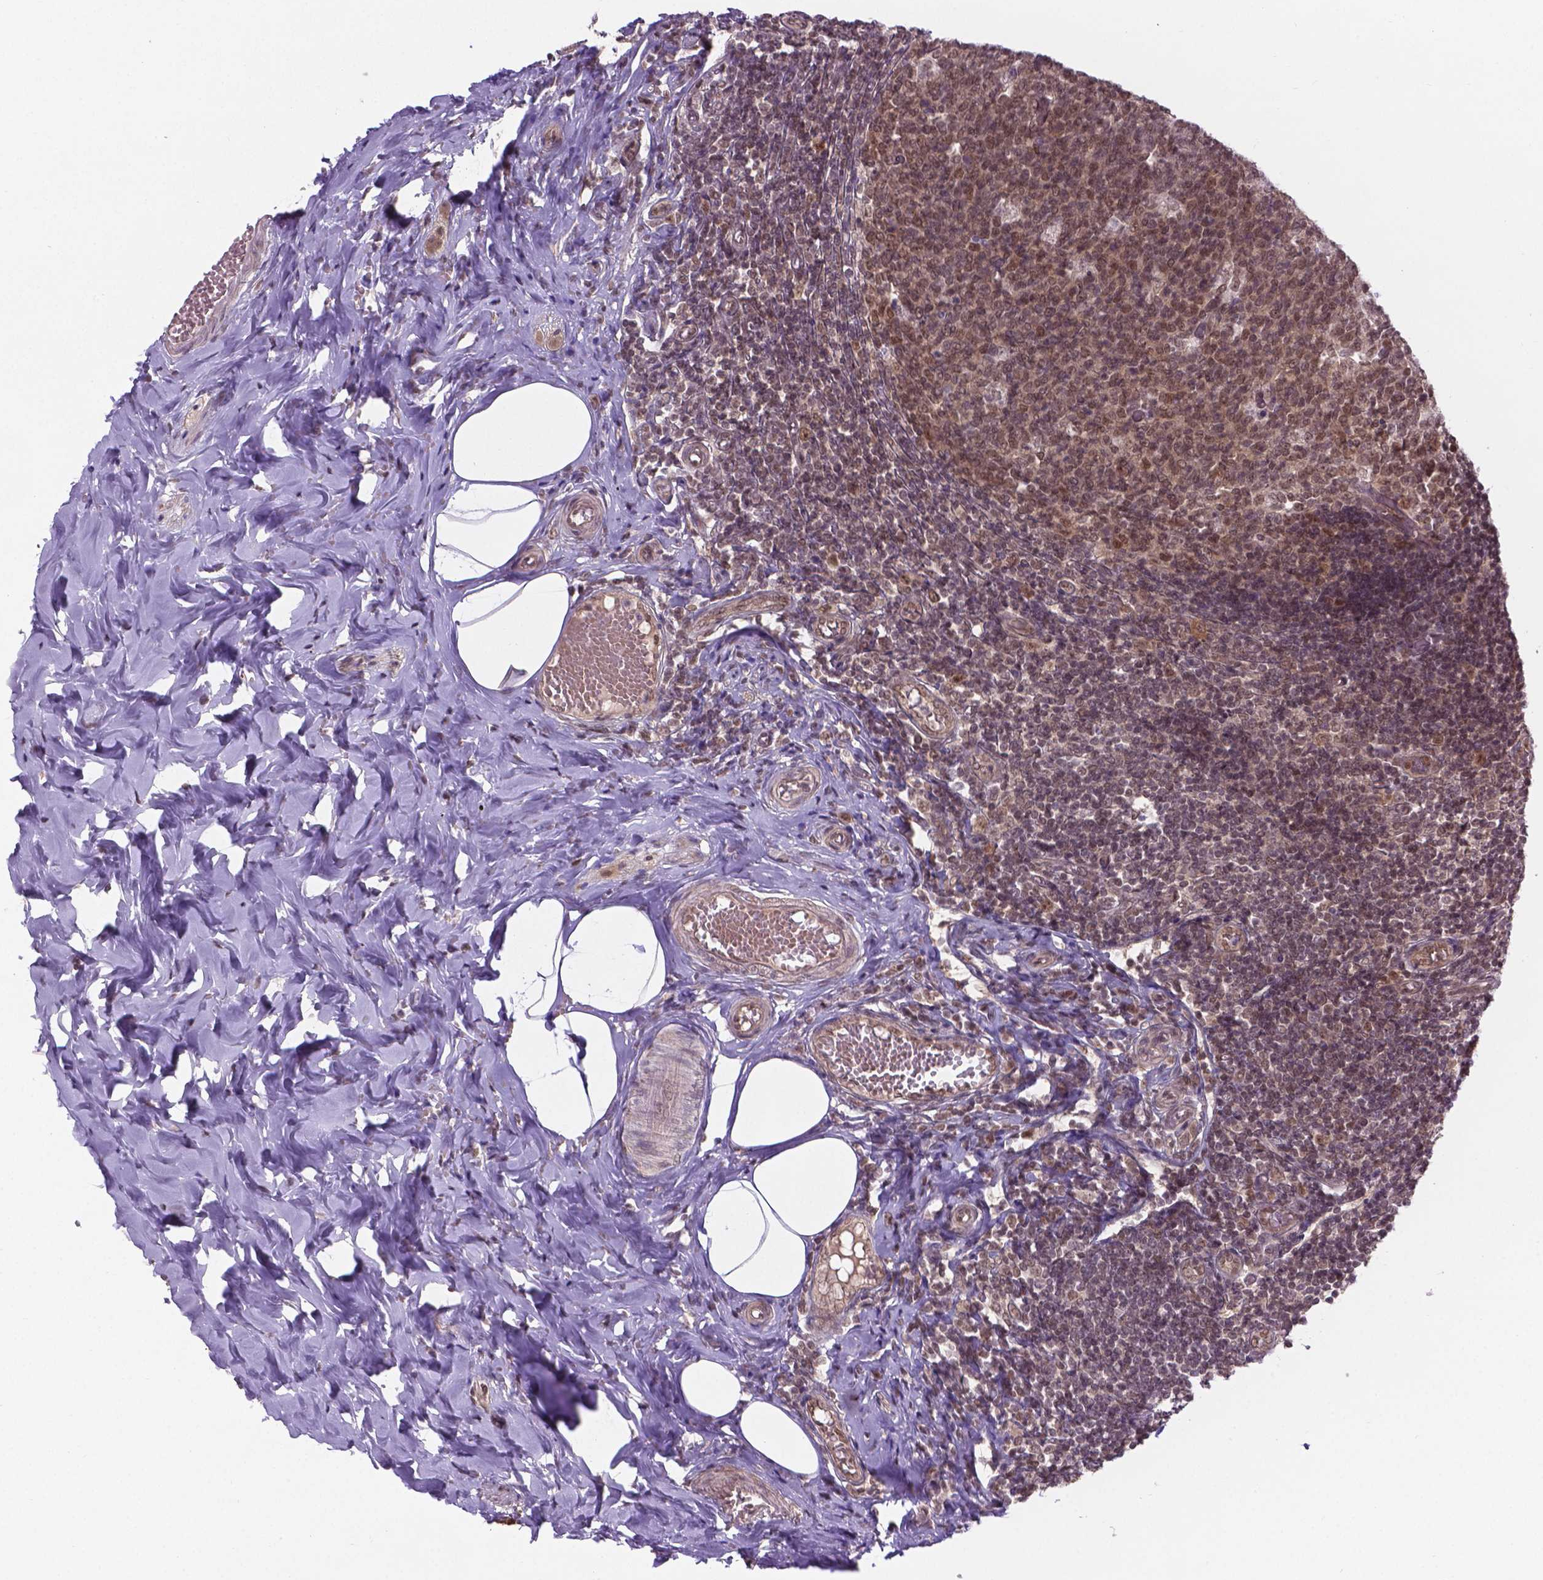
{"staining": {"intensity": "moderate", "quantity": ">75%", "location": "cytoplasmic/membranous,nuclear"}, "tissue": "appendix", "cell_type": "Glandular cells", "image_type": "normal", "snomed": [{"axis": "morphology", "description": "Normal tissue, NOS"}, {"axis": "topography", "description": "Appendix"}], "caption": "Appendix stained with a brown dye exhibits moderate cytoplasmic/membranous,nuclear positive expression in about >75% of glandular cells.", "gene": "ANKRD54", "patient": {"sex": "female", "age": 32}}